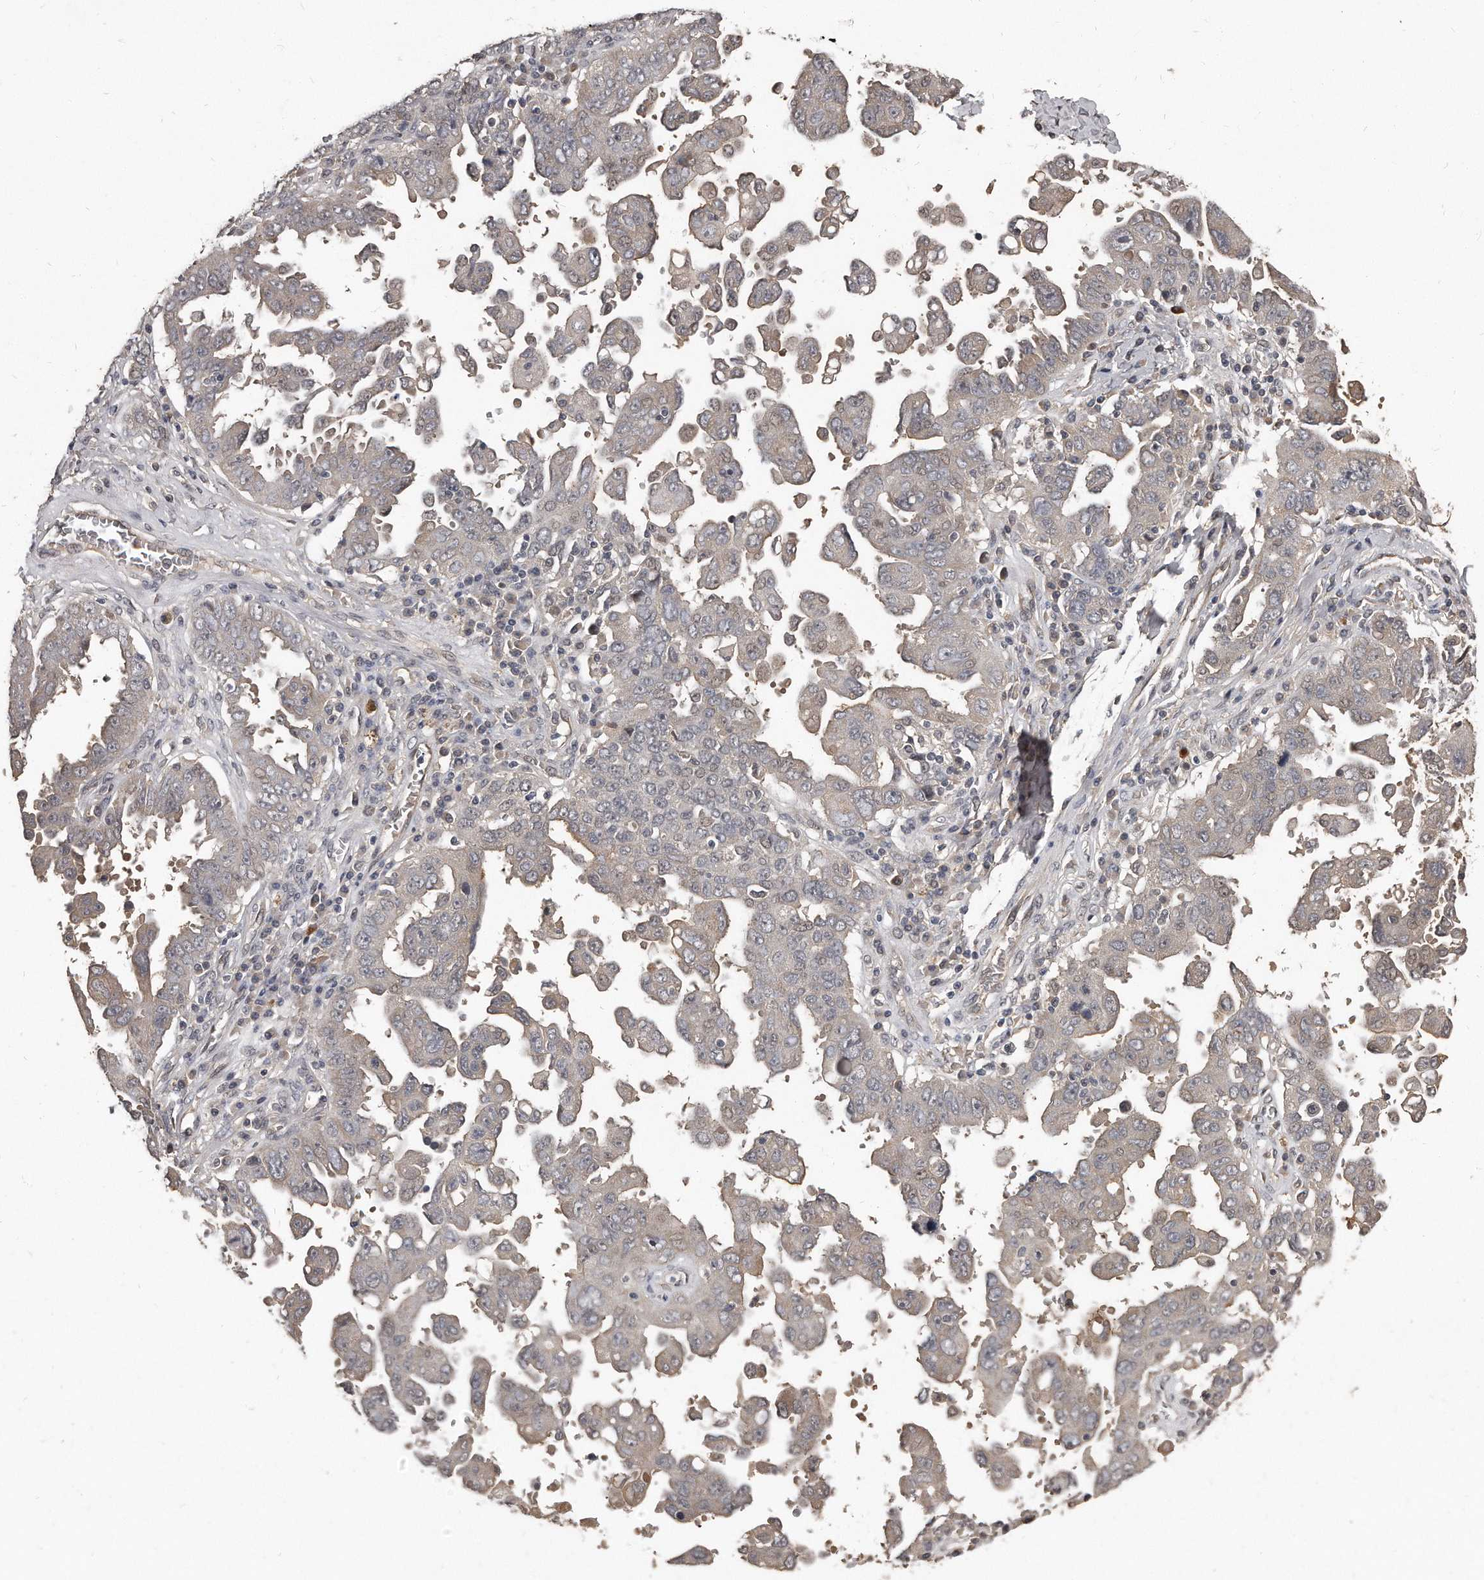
{"staining": {"intensity": "negative", "quantity": "none", "location": "none"}, "tissue": "ovarian cancer", "cell_type": "Tumor cells", "image_type": "cancer", "snomed": [{"axis": "morphology", "description": "Carcinoma, endometroid"}, {"axis": "topography", "description": "Ovary"}], "caption": "The histopathology image shows no significant expression in tumor cells of ovarian cancer (endometroid carcinoma).", "gene": "GRB10", "patient": {"sex": "female", "age": 62}}